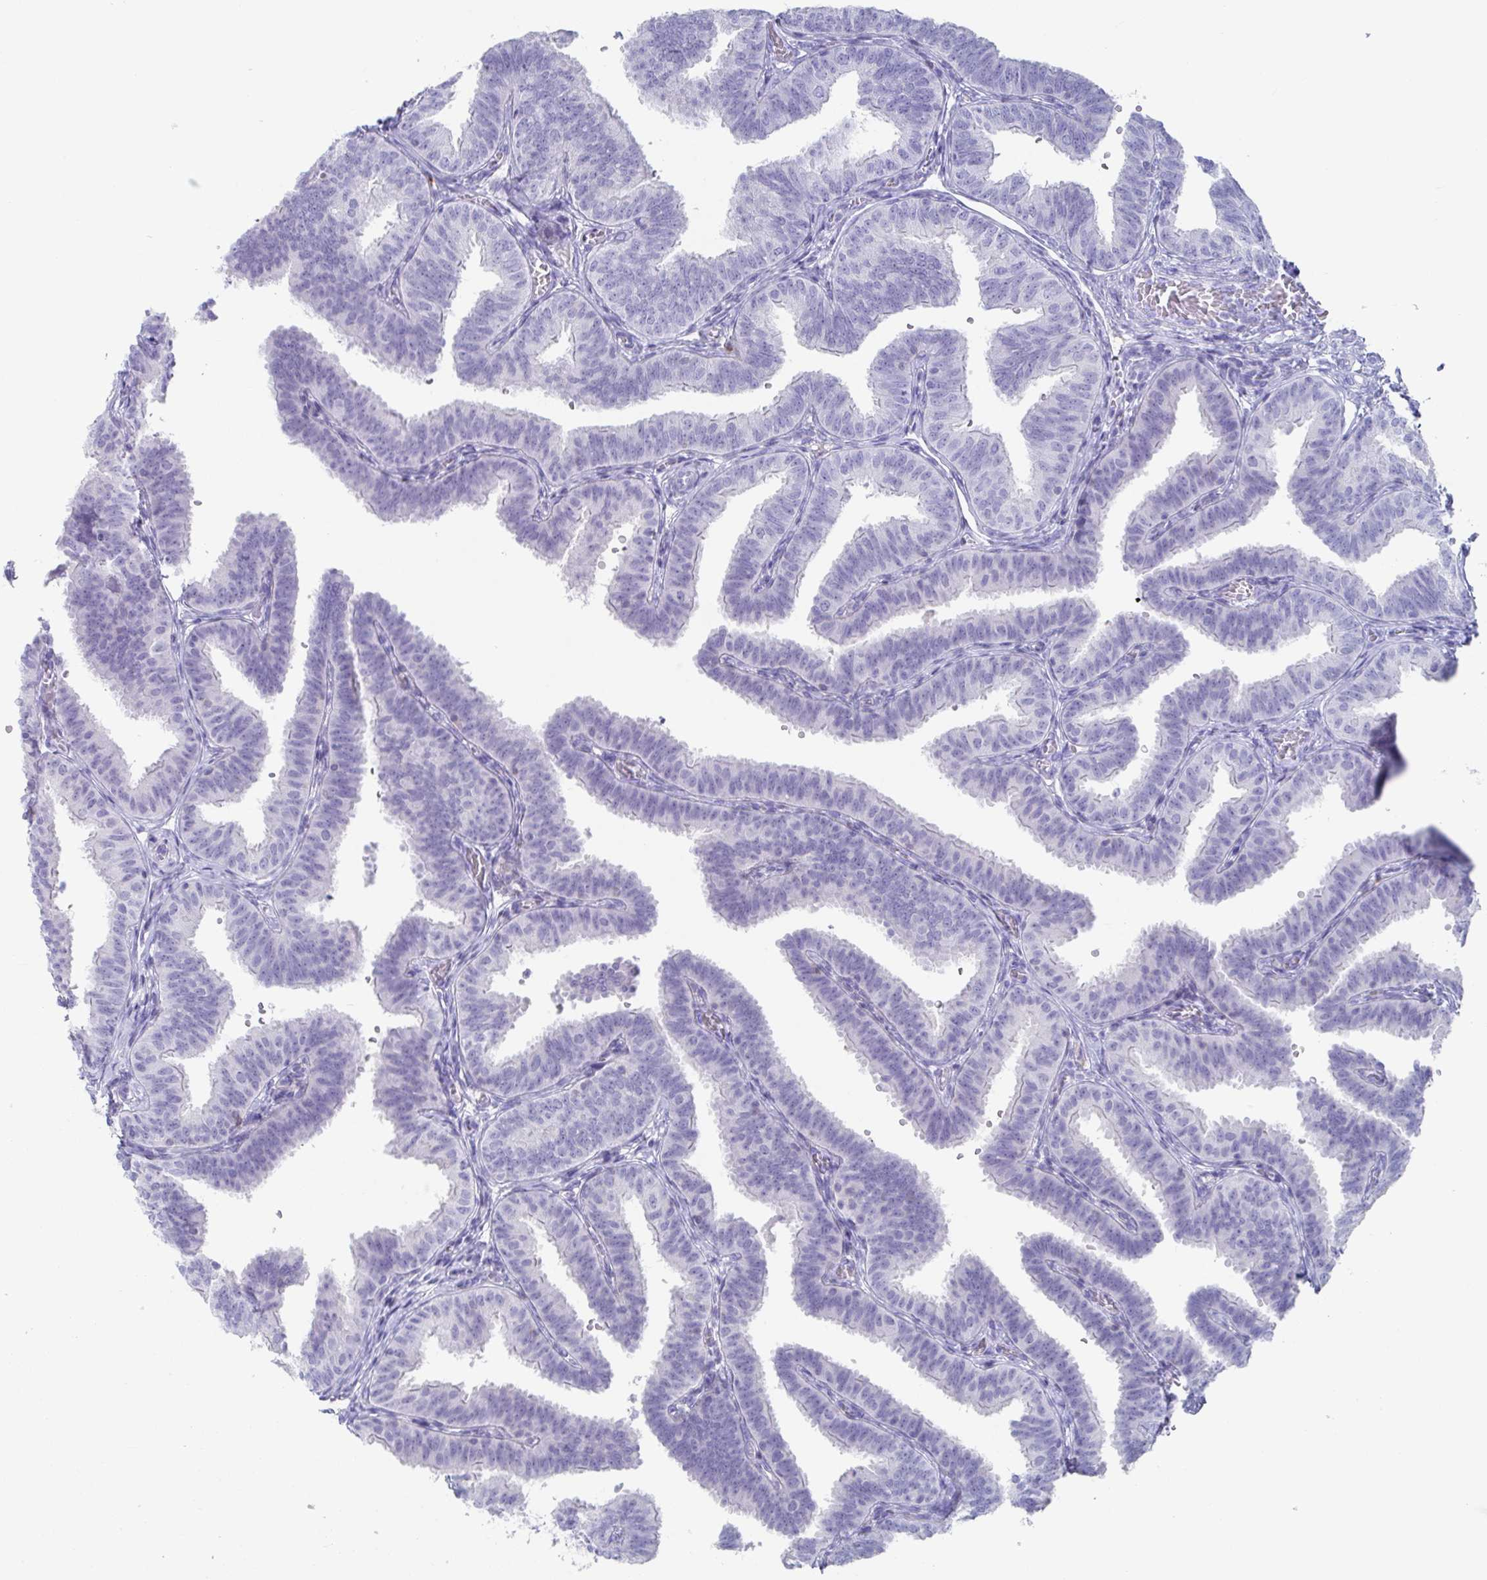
{"staining": {"intensity": "negative", "quantity": "none", "location": "none"}, "tissue": "fallopian tube", "cell_type": "Glandular cells", "image_type": "normal", "snomed": [{"axis": "morphology", "description": "Normal tissue, NOS"}, {"axis": "topography", "description": "Fallopian tube"}], "caption": "Protein analysis of unremarkable fallopian tube exhibits no significant expression in glandular cells.", "gene": "PLA2G1B", "patient": {"sex": "female", "age": 25}}